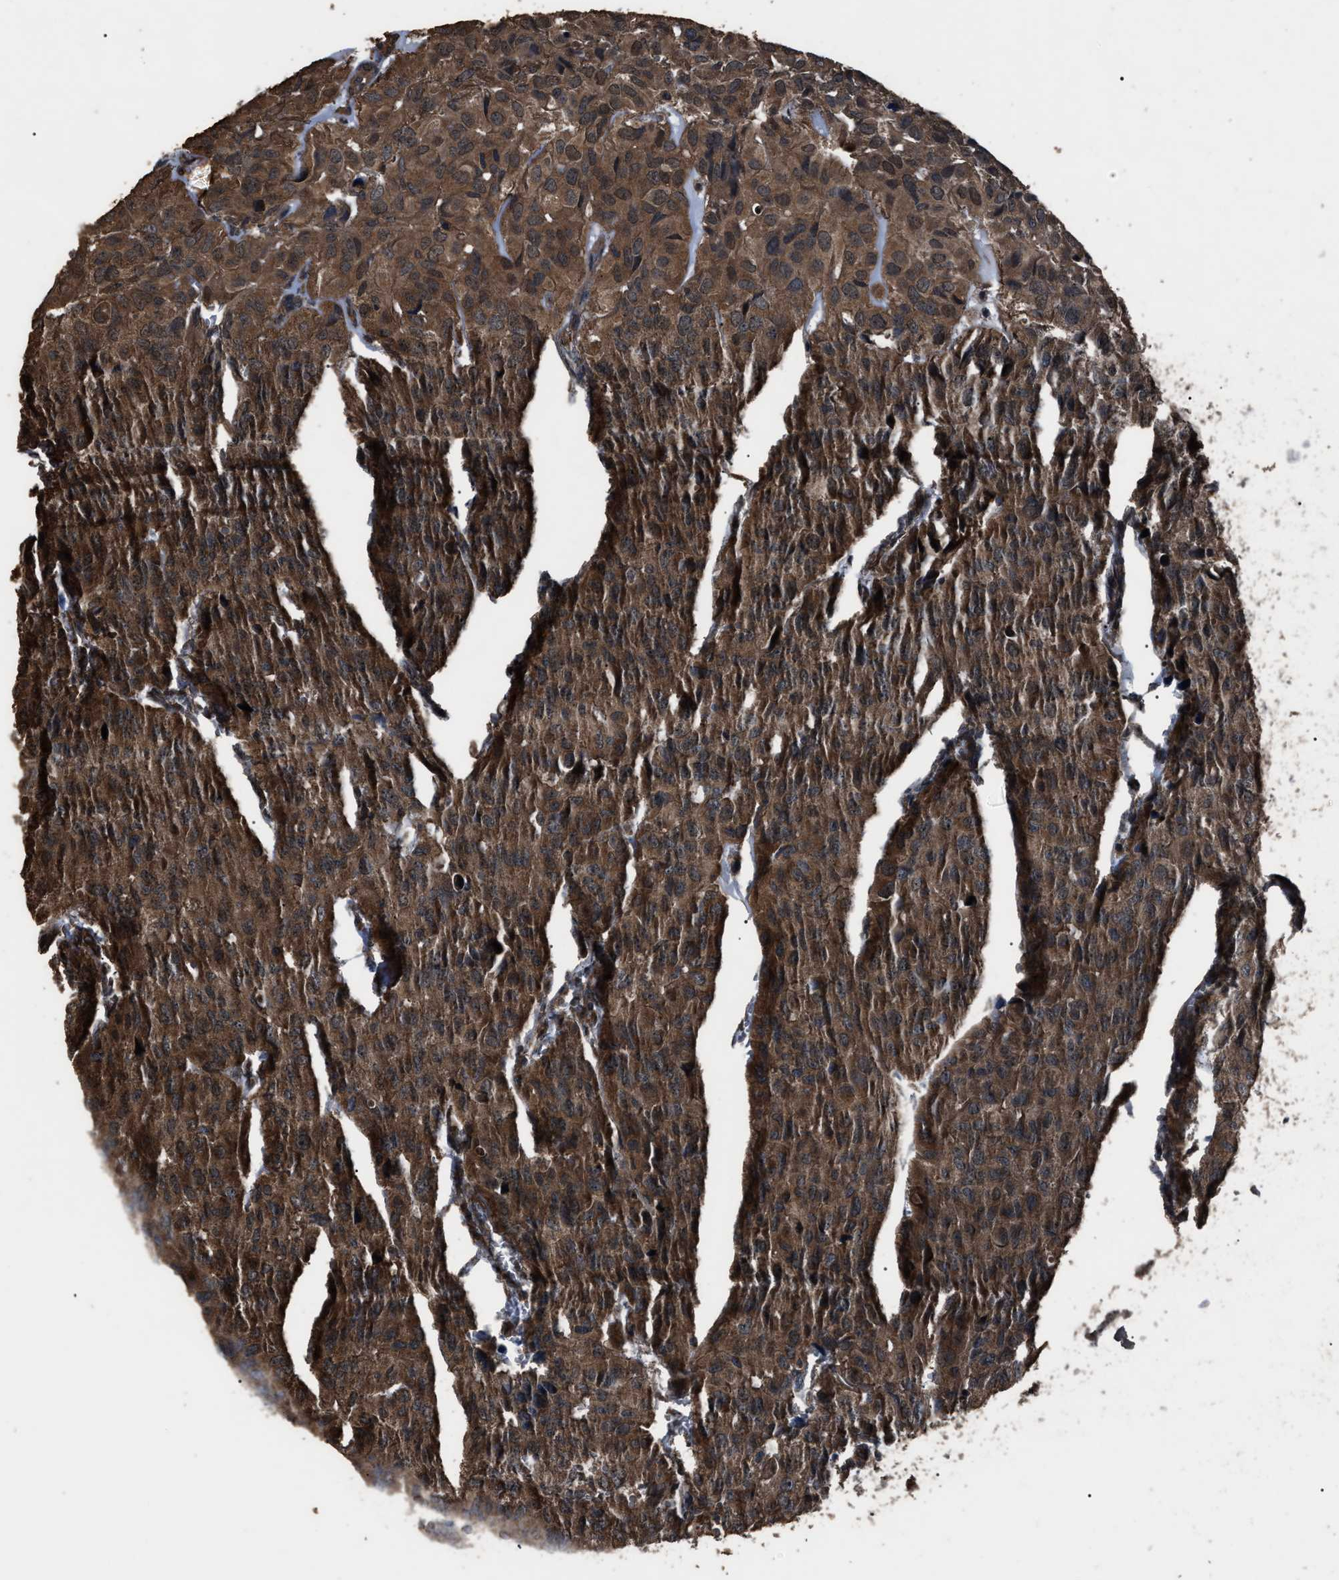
{"staining": {"intensity": "moderate", "quantity": ">75%", "location": "cytoplasmic/membranous"}, "tissue": "head and neck cancer", "cell_type": "Tumor cells", "image_type": "cancer", "snomed": [{"axis": "morphology", "description": "Adenocarcinoma, NOS"}, {"axis": "topography", "description": "Salivary gland, NOS"}, {"axis": "topography", "description": "Head-Neck"}], "caption": "Immunohistochemical staining of head and neck cancer reveals medium levels of moderate cytoplasmic/membranous expression in about >75% of tumor cells.", "gene": "RNF216", "patient": {"sex": "female", "age": 76}}